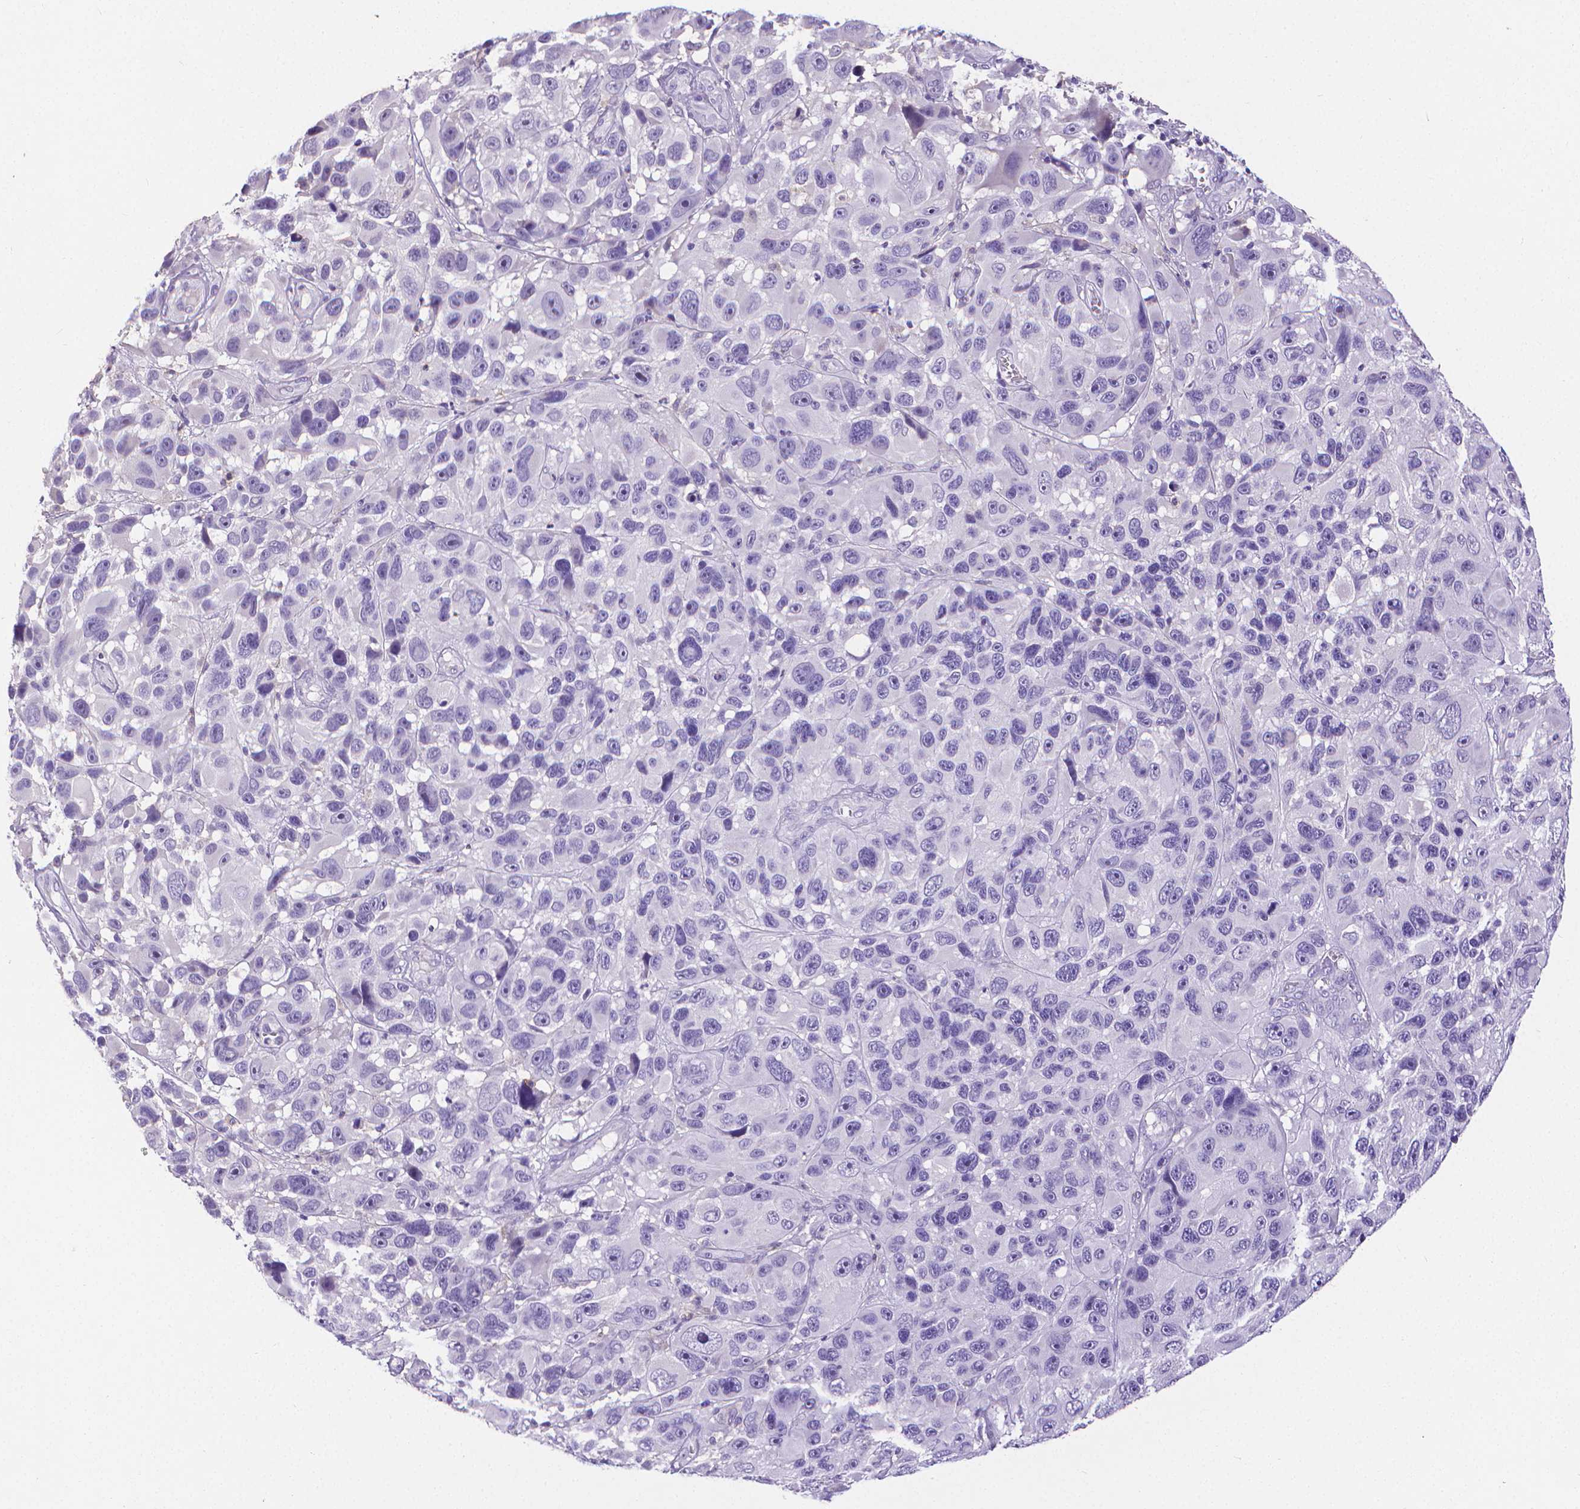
{"staining": {"intensity": "negative", "quantity": "none", "location": "none"}, "tissue": "melanoma", "cell_type": "Tumor cells", "image_type": "cancer", "snomed": [{"axis": "morphology", "description": "Malignant melanoma, NOS"}, {"axis": "topography", "description": "Skin"}], "caption": "This is an immunohistochemistry image of human malignant melanoma. There is no expression in tumor cells.", "gene": "CD4", "patient": {"sex": "male", "age": 53}}